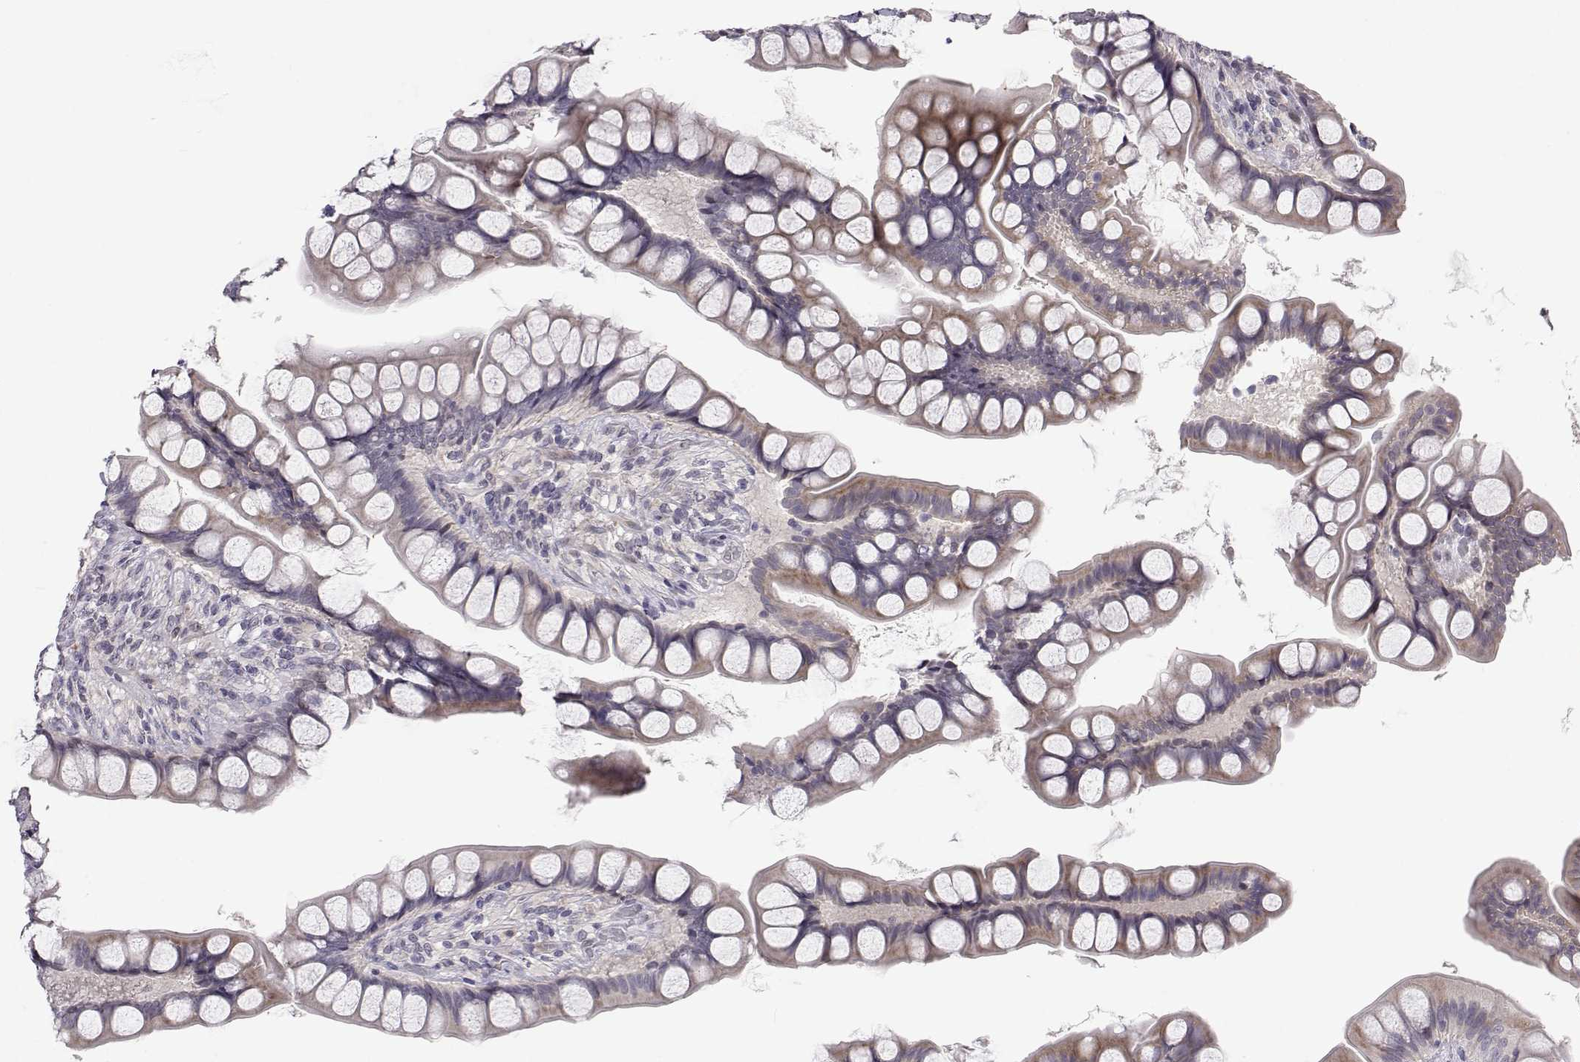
{"staining": {"intensity": "moderate", "quantity": "<25%", "location": "cytoplasmic/membranous"}, "tissue": "small intestine", "cell_type": "Glandular cells", "image_type": "normal", "snomed": [{"axis": "morphology", "description": "Normal tissue, NOS"}, {"axis": "topography", "description": "Small intestine"}], "caption": "Protein staining of normal small intestine demonstrates moderate cytoplasmic/membranous expression in approximately <25% of glandular cells. The protein is shown in brown color, while the nuclei are stained blue.", "gene": "SLC6A3", "patient": {"sex": "male", "age": 70}}